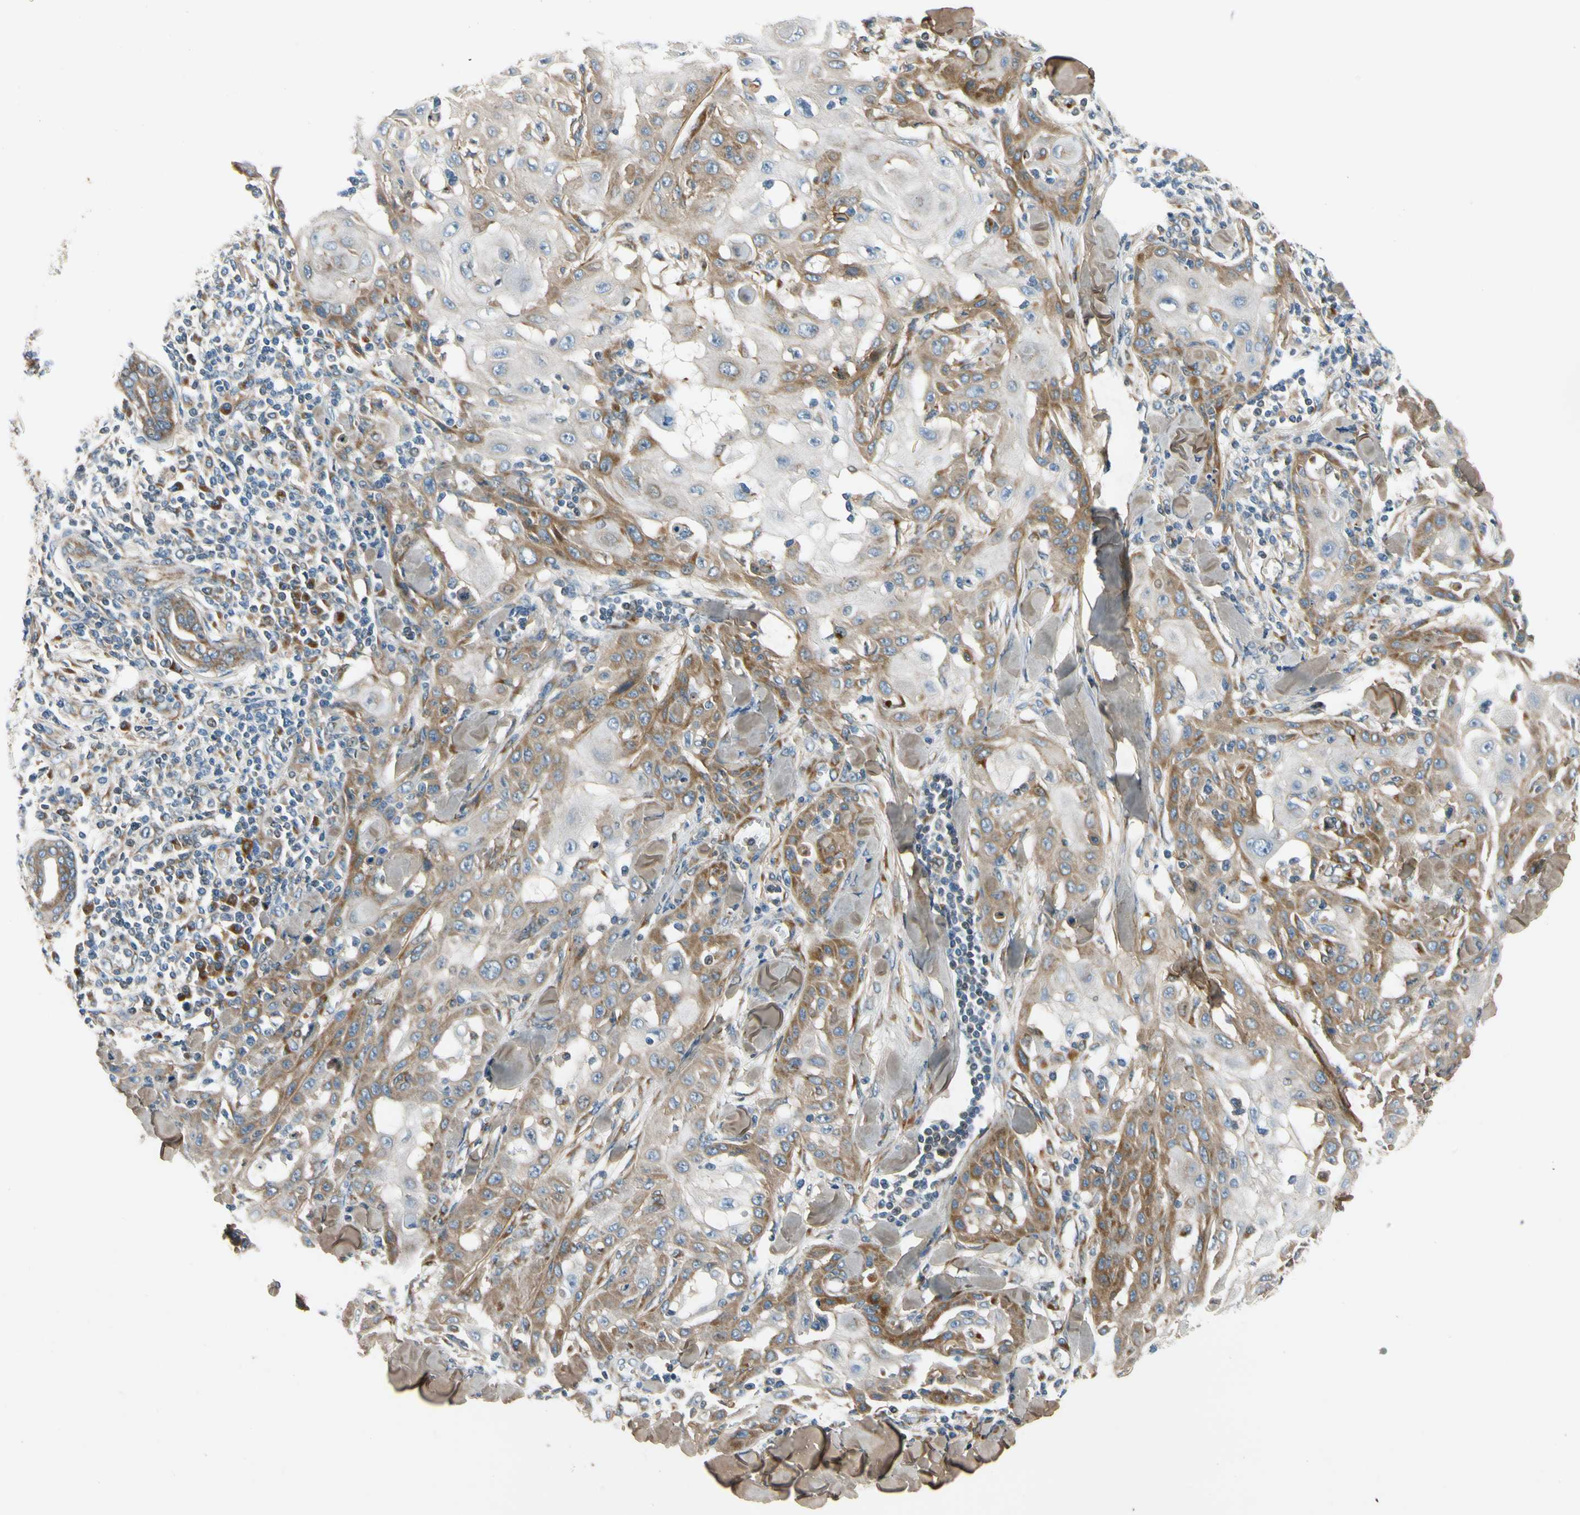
{"staining": {"intensity": "moderate", "quantity": ">75%", "location": "cytoplasmic/membranous"}, "tissue": "skin cancer", "cell_type": "Tumor cells", "image_type": "cancer", "snomed": [{"axis": "morphology", "description": "Squamous cell carcinoma, NOS"}, {"axis": "topography", "description": "Skin"}], "caption": "A photomicrograph of skin cancer (squamous cell carcinoma) stained for a protein displays moderate cytoplasmic/membranous brown staining in tumor cells.", "gene": "MST1R", "patient": {"sex": "male", "age": 24}}